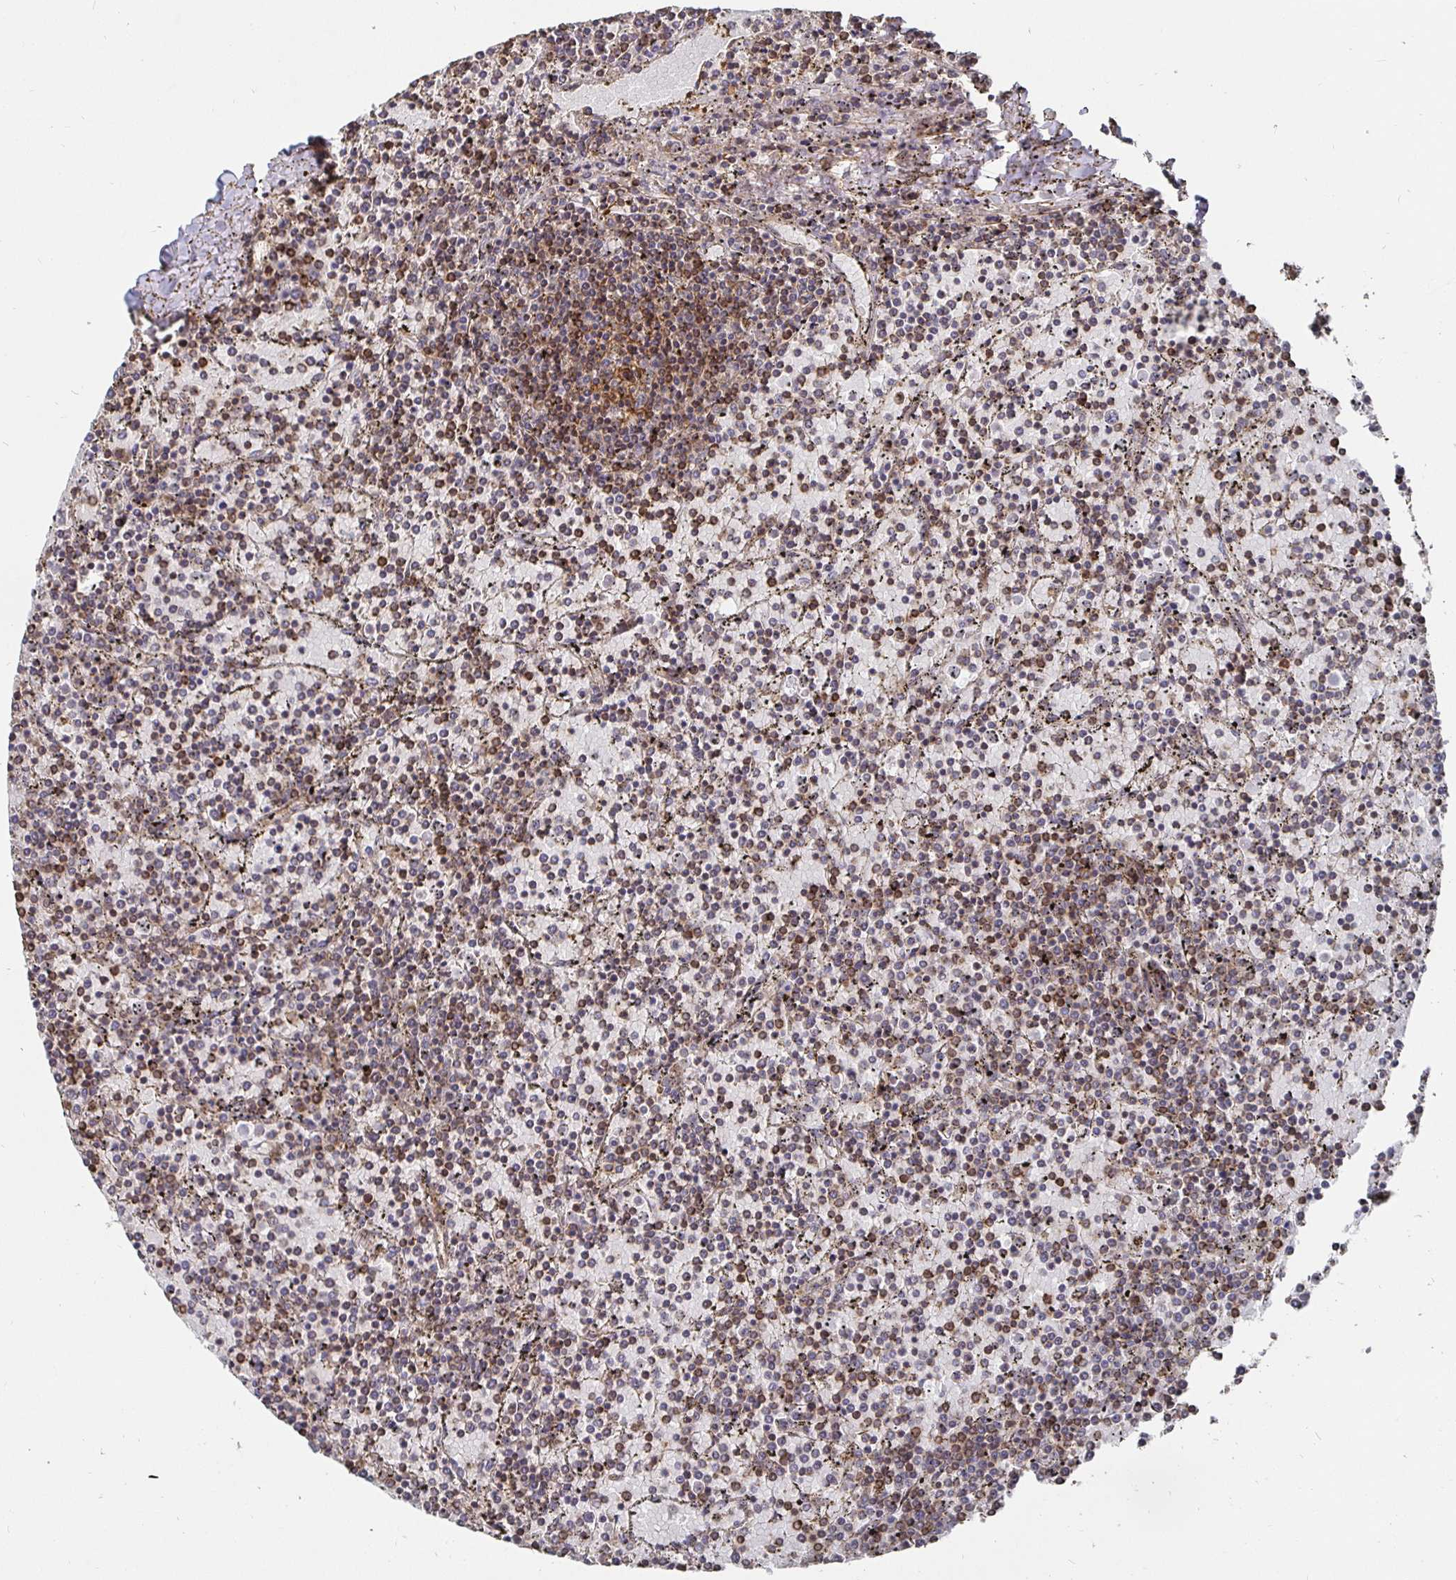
{"staining": {"intensity": "moderate", "quantity": "25%-75%", "location": "cytoplasmic/membranous"}, "tissue": "lymphoma", "cell_type": "Tumor cells", "image_type": "cancer", "snomed": [{"axis": "morphology", "description": "Malignant lymphoma, non-Hodgkin's type, Low grade"}, {"axis": "topography", "description": "Spleen"}], "caption": "Approximately 25%-75% of tumor cells in lymphoma show moderate cytoplasmic/membranous protein expression as visualized by brown immunohistochemical staining.", "gene": "GJA4", "patient": {"sex": "female", "age": 77}}